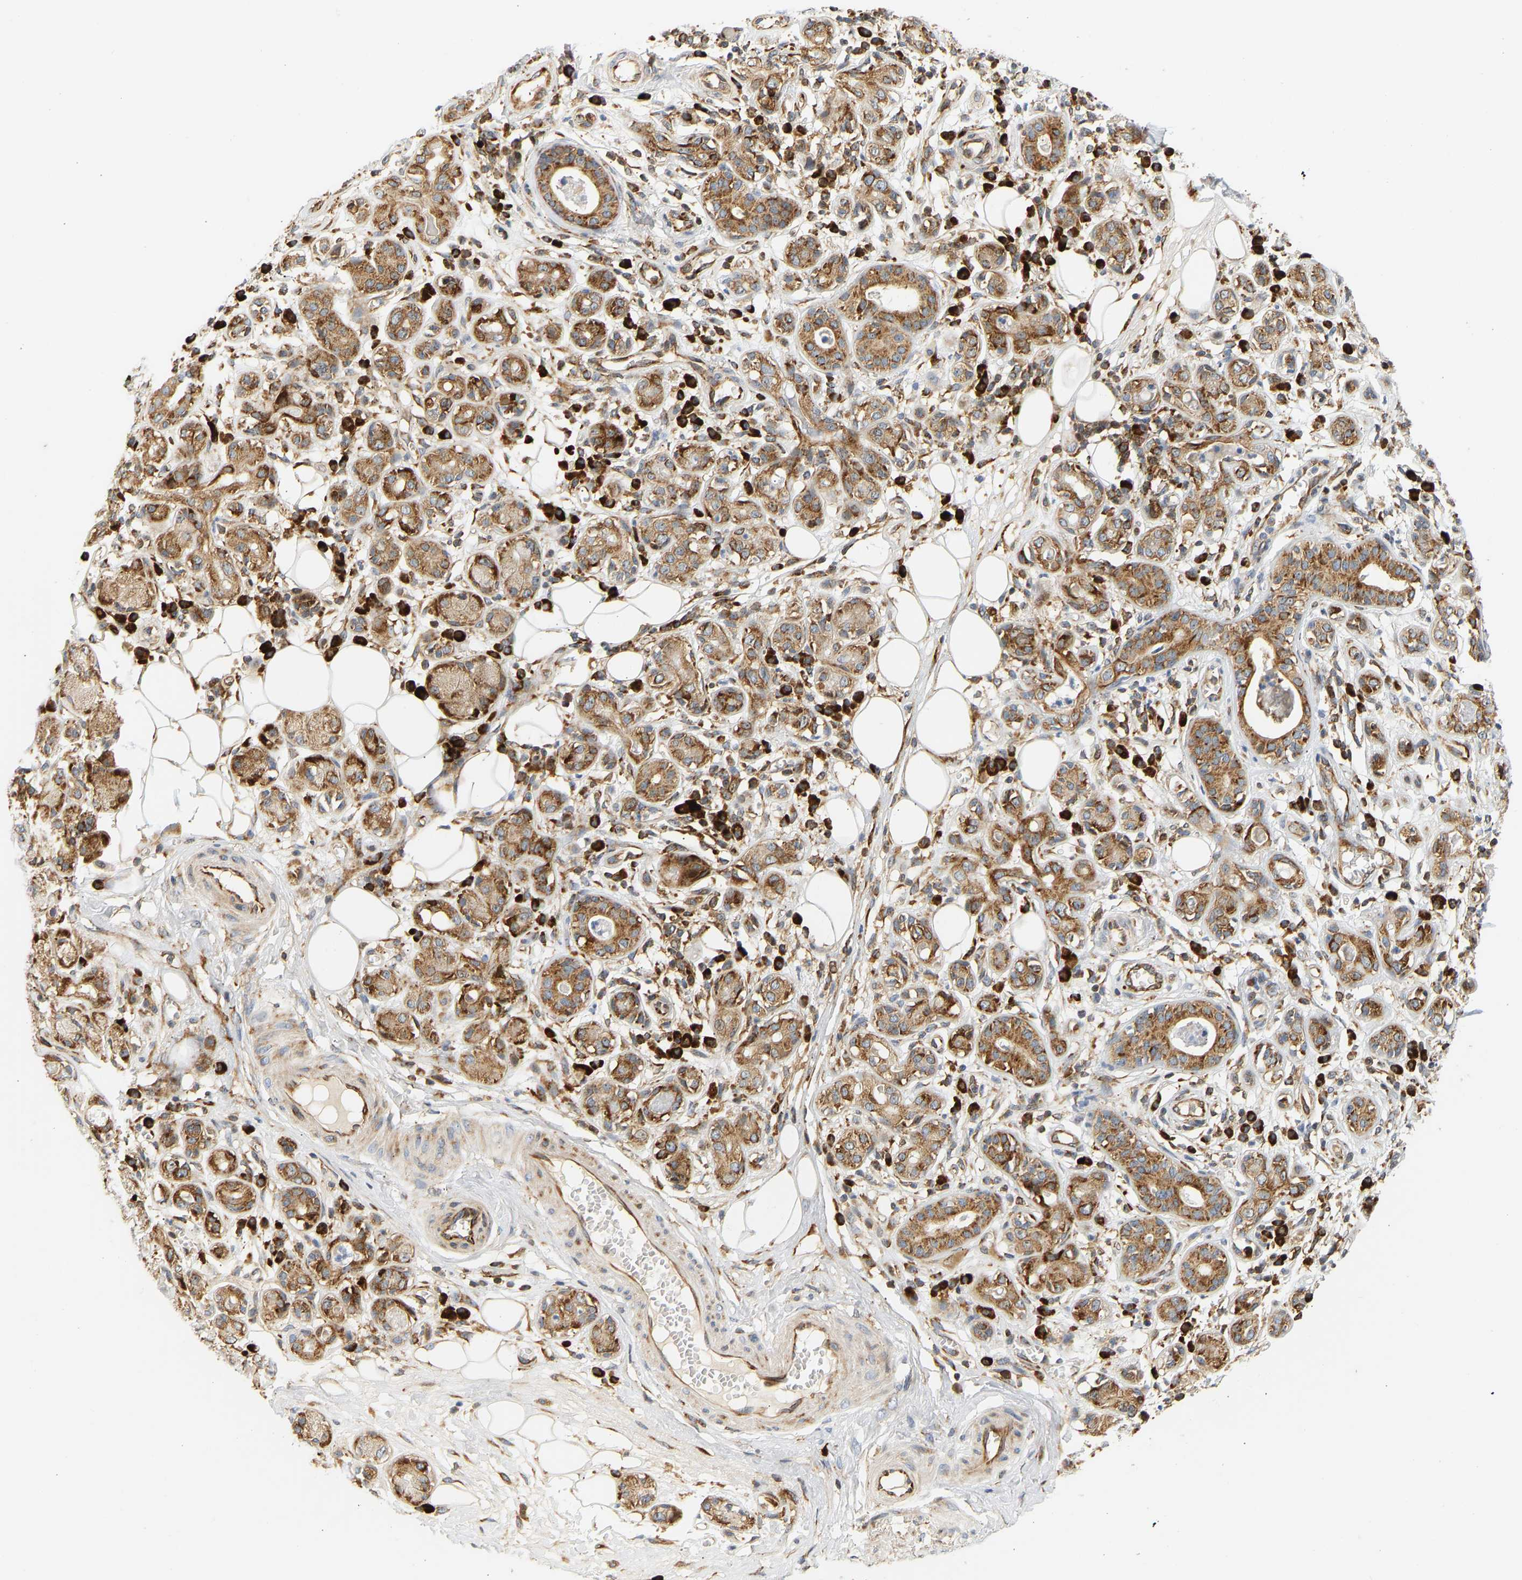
{"staining": {"intensity": "moderate", "quantity": ">75%", "location": "cytoplasmic/membranous"}, "tissue": "adipose tissue", "cell_type": "Adipocytes", "image_type": "normal", "snomed": [{"axis": "morphology", "description": "Normal tissue, NOS"}, {"axis": "morphology", "description": "Inflammation, NOS"}, {"axis": "topography", "description": "Salivary gland"}, {"axis": "topography", "description": "Peripheral nerve tissue"}], "caption": "High-magnification brightfield microscopy of normal adipose tissue stained with DAB (3,3'-diaminobenzidine) (brown) and counterstained with hematoxylin (blue). adipocytes exhibit moderate cytoplasmic/membranous expression is present in about>75% of cells.", "gene": "RPS14", "patient": {"sex": "female", "age": 75}}